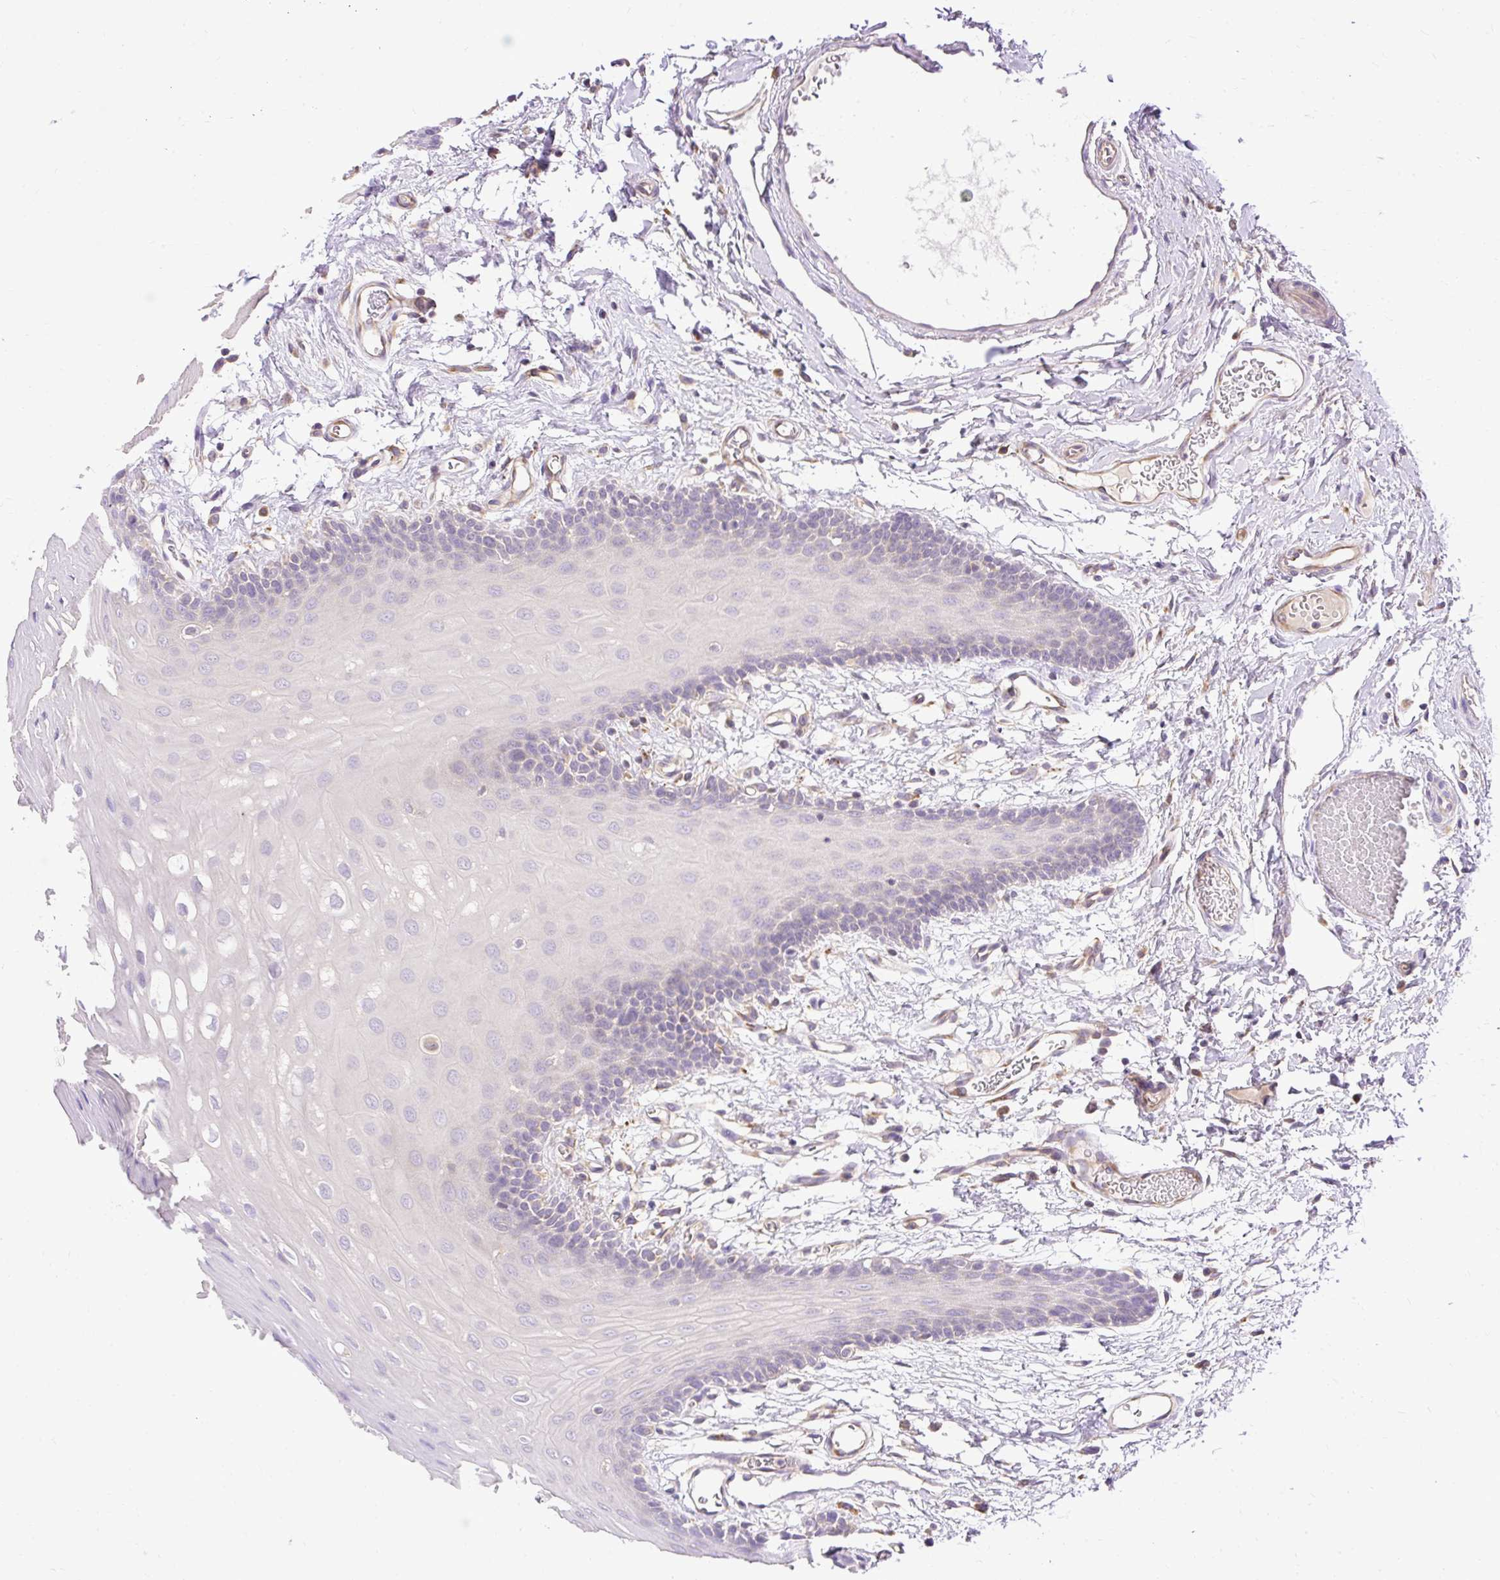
{"staining": {"intensity": "negative", "quantity": "none", "location": "none"}, "tissue": "oral mucosa", "cell_type": "Squamous epithelial cells", "image_type": "normal", "snomed": [{"axis": "morphology", "description": "Normal tissue, NOS"}, {"axis": "topography", "description": "Oral tissue"}, {"axis": "topography", "description": "Tounge, NOS"}], "caption": "The photomicrograph displays no staining of squamous epithelial cells in unremarkable oral mucosa. (DAB immunohistochemistry with hematoxylin counter stain).", "gene": "HEXB", "patient": {"sex": "female", "age": 60}}